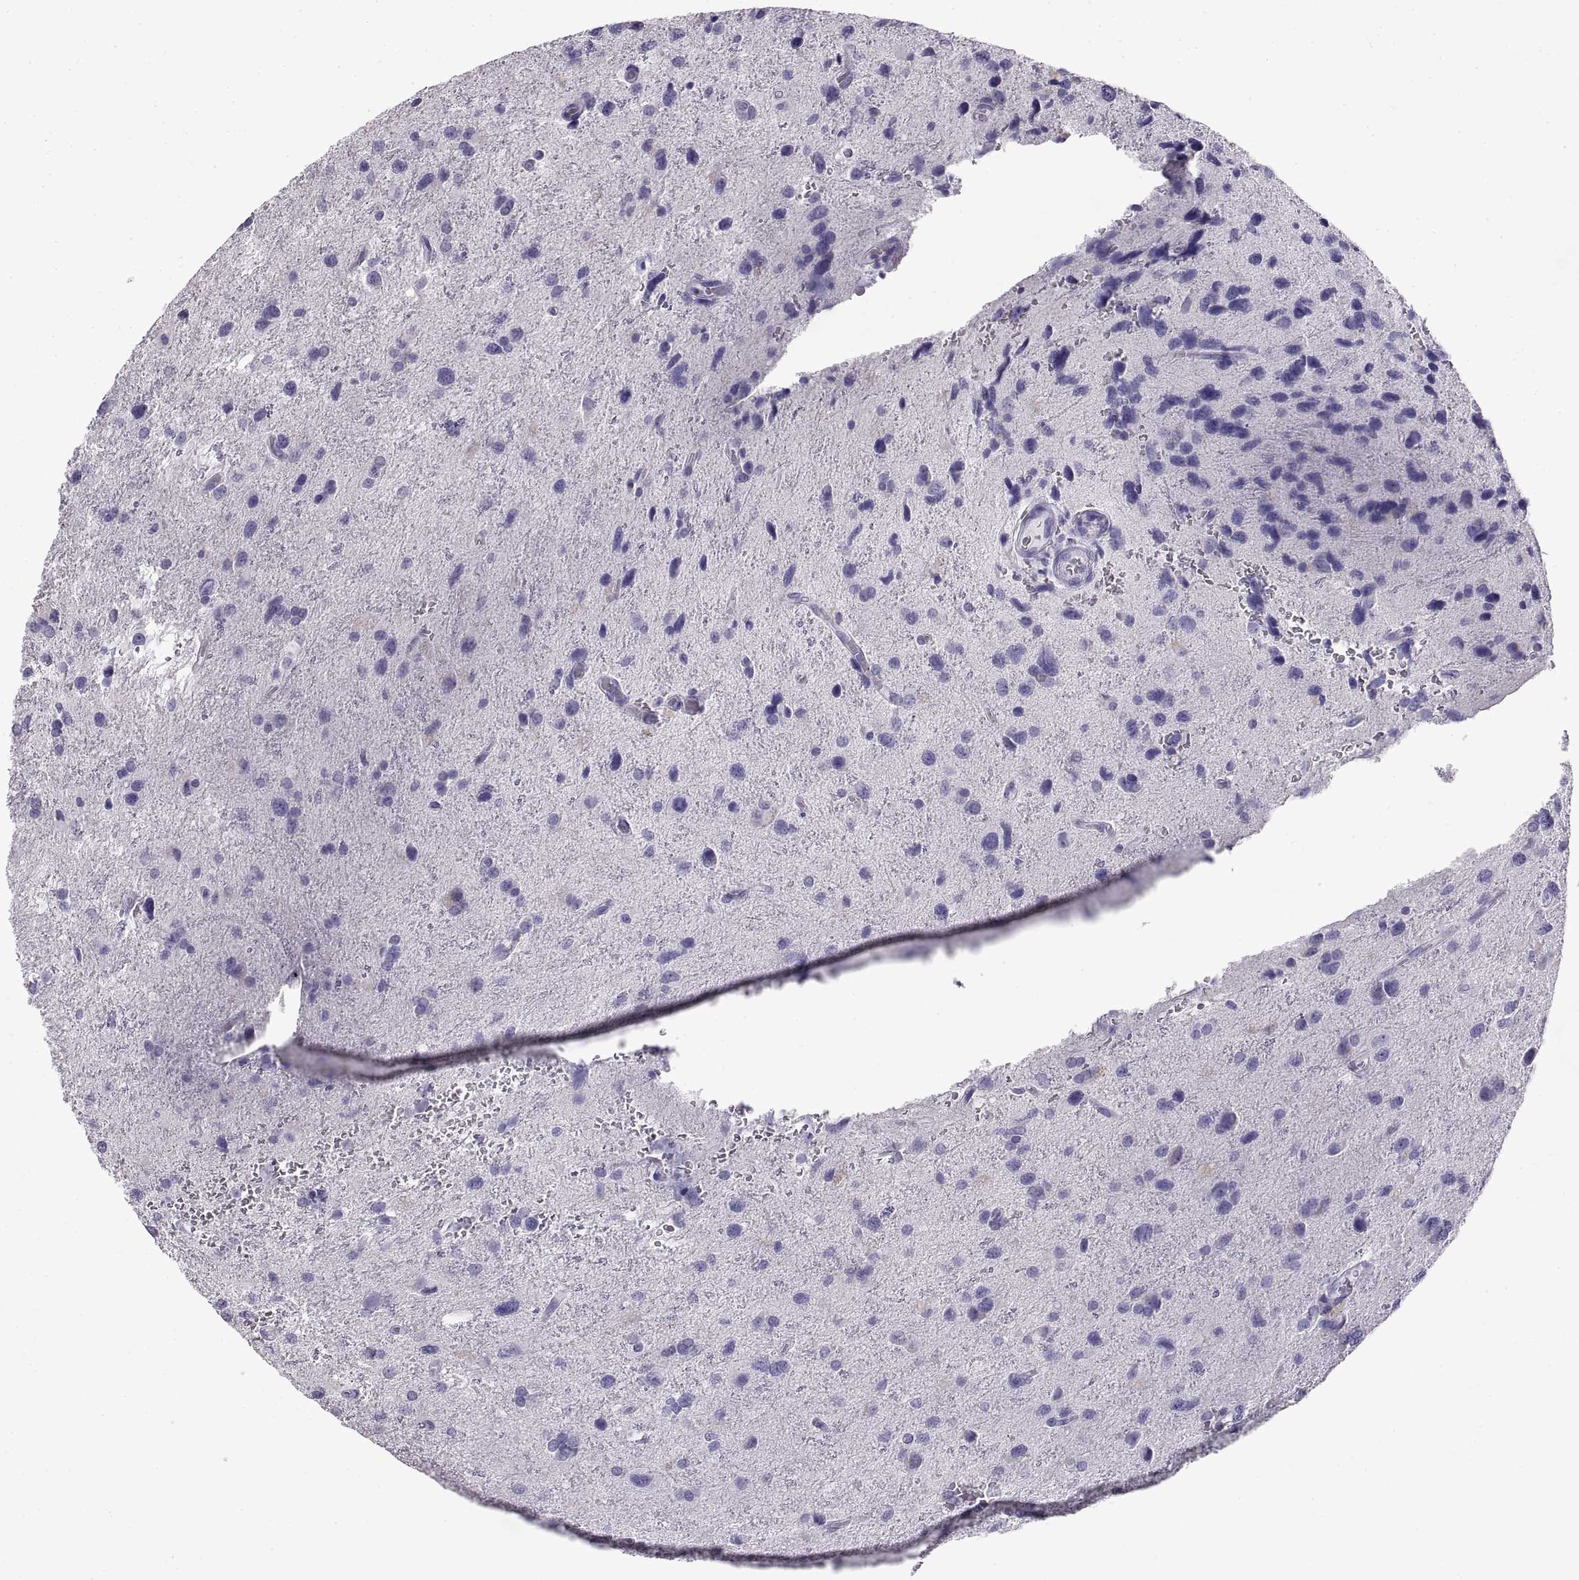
{"staining": {"intensity": "negative", "quantity": "none", "location": "none"}, "tissue": "glioma", "cell_type": "Tumor cells", "image_type": "cancer", "snomed": [{"axis": "morphology", "description": "Glioma, malignant, NOS"}, {"axis": "morphology", "description": "Glioma, malignant, High grade"}, {"axis": "topography", "description": "Brain"}], "caption": "Immunohistochemical staining of human glioma shows no significant expression in tumor cells. The staining was performed using DAB (3,3'-diaminobenzidine) to visualize the protein expression in brown, while the nuclei were stained in blue with hematoxylin (Magnification: 20x).", "gene": "RLBP1", "patient": {"sex": "female", "age": 71}}